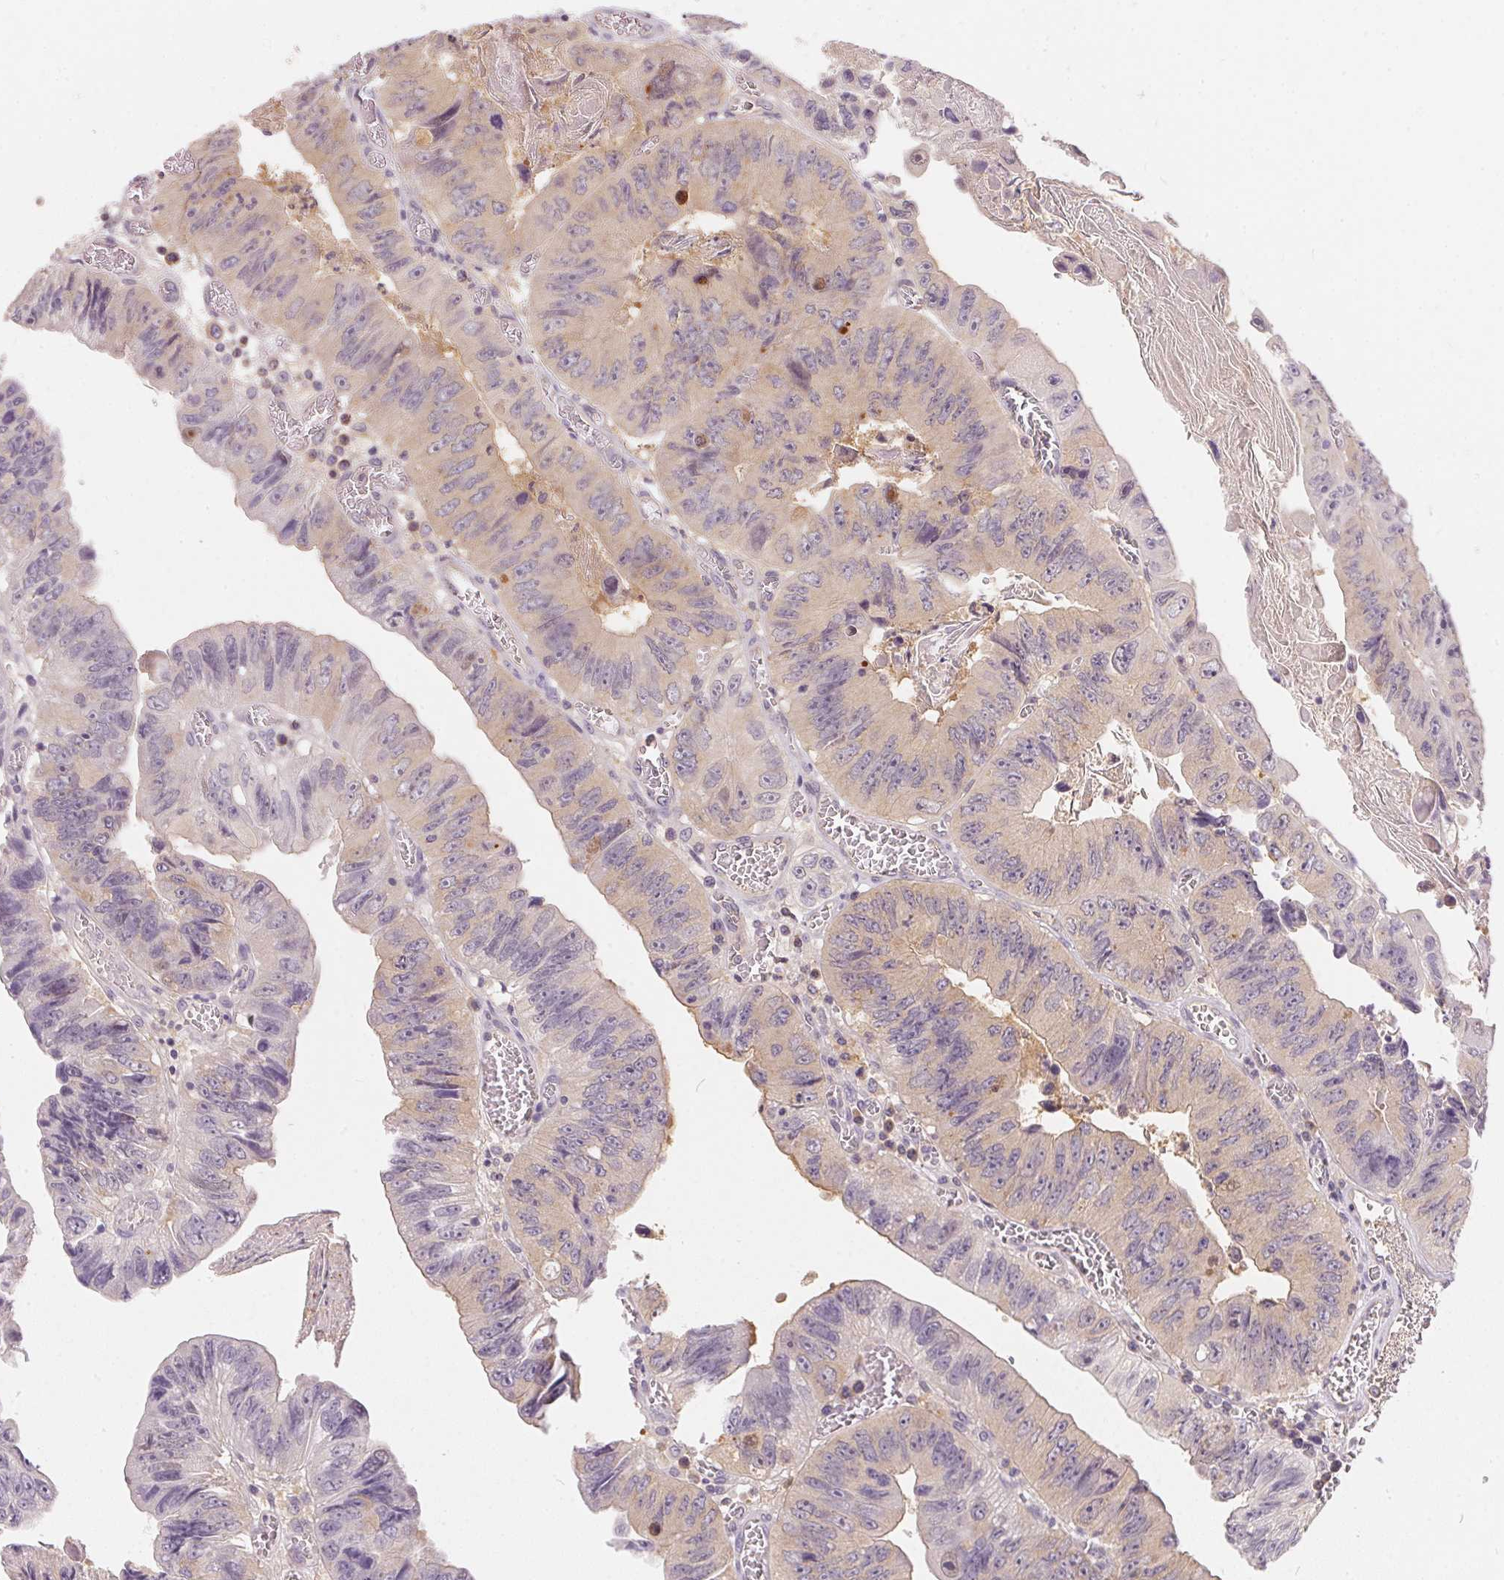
{"staining": {"intensity": "weak", "quantity": "25%-75%", "location": "cytoplasmic/membranous"}, "tissue": "colorectal cancer", "cell_type": "Tumor cells", "image_type": "cancer", "snomed": [{"axis": "morphology", "description": "Adenocarcinoma, NOS"}, {"axis": "topography", "description": "Colon"}], "caption": "Immunohistochemical staining of human adenocarcinoma (colorectal) reveals low levels of weak cytoplasmic/membranous staining in about 25%-75% of tumor cells.", "gene": "BLMH", "patient": {"sex": "female", "age": 84}}